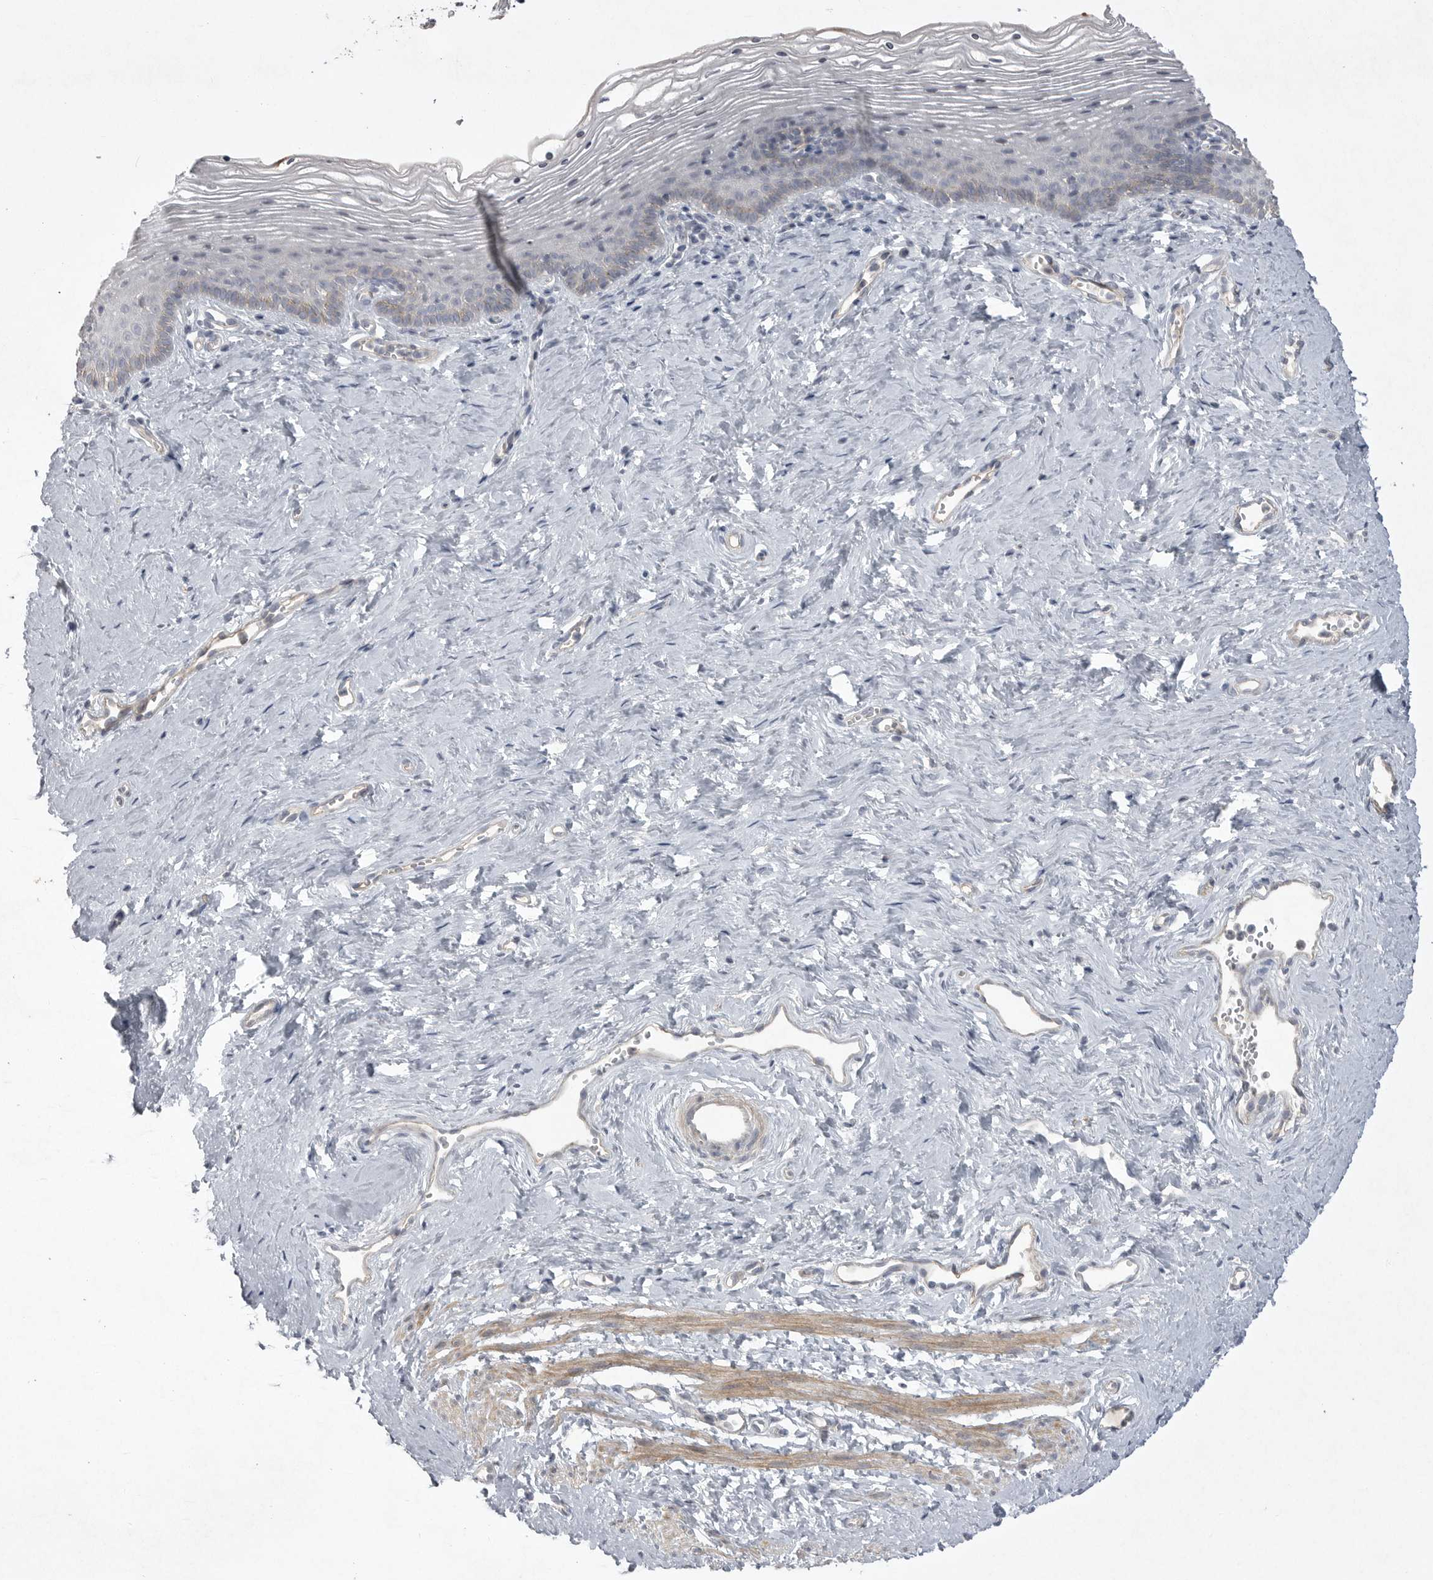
{"staining": {"intensity": "negative", "quantity": "none", "location": "none"}, "tissue": "vagina", "cell_type": "Squamous epithelial cells", "image_type": "normal", "snomed": [{"axis": "morphology", "description": "Normal tissue, NOS"}, {"axis": "topography", "description": "Vagina"}], "caption": "Immunohistochemistry image of benign vagina: vagina stained with DAB (3,3'-diaminobenzidine) reveals no significant protein staining in squamous epithelial cells.", "gene": "VANGL2", "patient": {"sex": "female", "age": 32}}